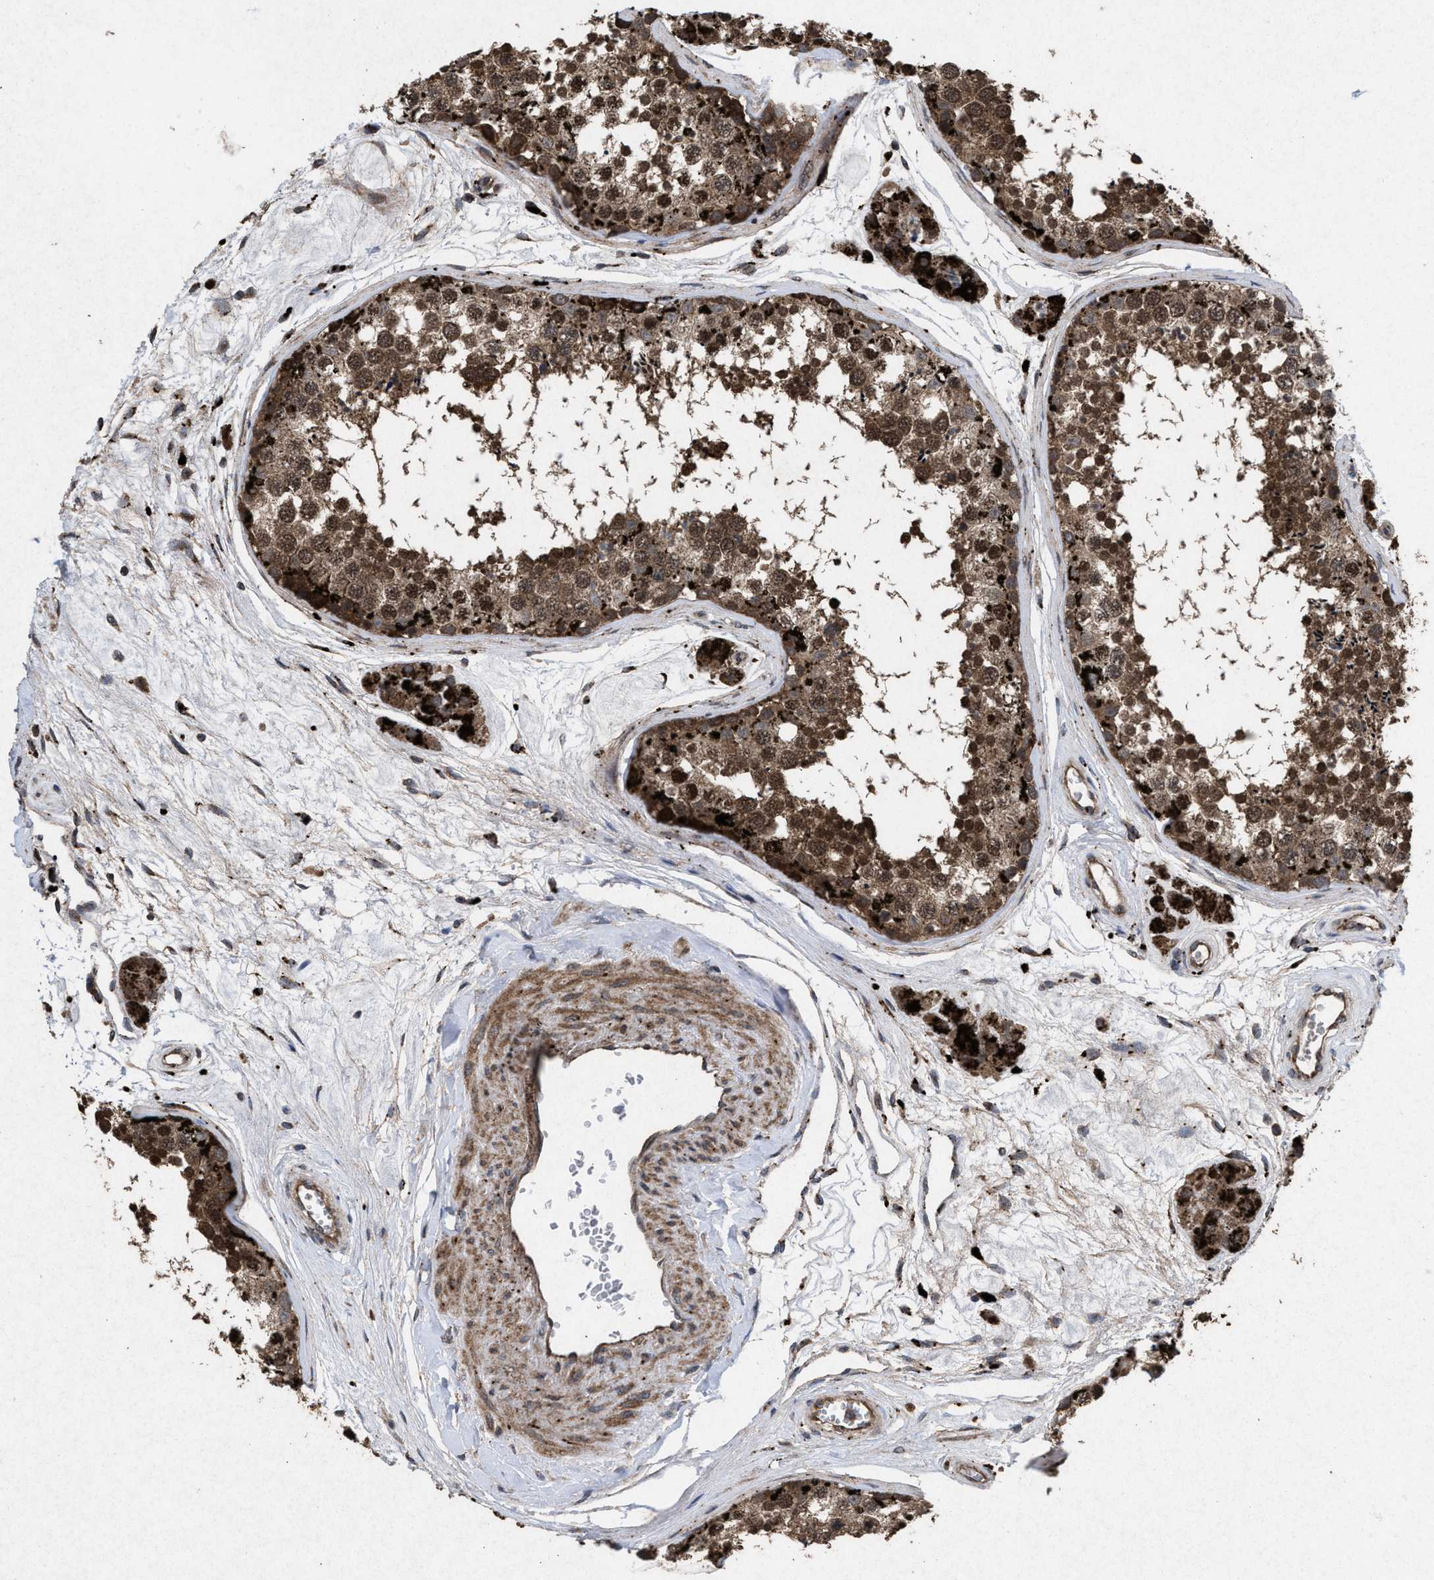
{"staining": {"intensity": "moderate", "quantity": ">75%", "location": "cytoplasmic/membranous,nuclear"}, "tissue": "testis", "cell_type": "Cells in seminiferous ducts", "image_type": "normal", "snomed": [{"axis": "morphology", "description": "Normal tissue, NOS"}, {"axis": "topography", "description": "Testis"}], "caption": "Immunohistochemistry staining of unremarkable testis, which displays medium levels of moderate cytoplasmic/membranous,nuclear staining in approximately >75% of cells in seminiferous ducts indicating moderate cytoplasmic/membranous,nuclear protein positivity. The staining was performed using DAB (3,3'-diaminobenzidine) (brown) for protein detection and nuclei were counterstained in hematoxylin (blue).", "gene": "MSI2", "patient": {"sex": "male", "age": 56}}